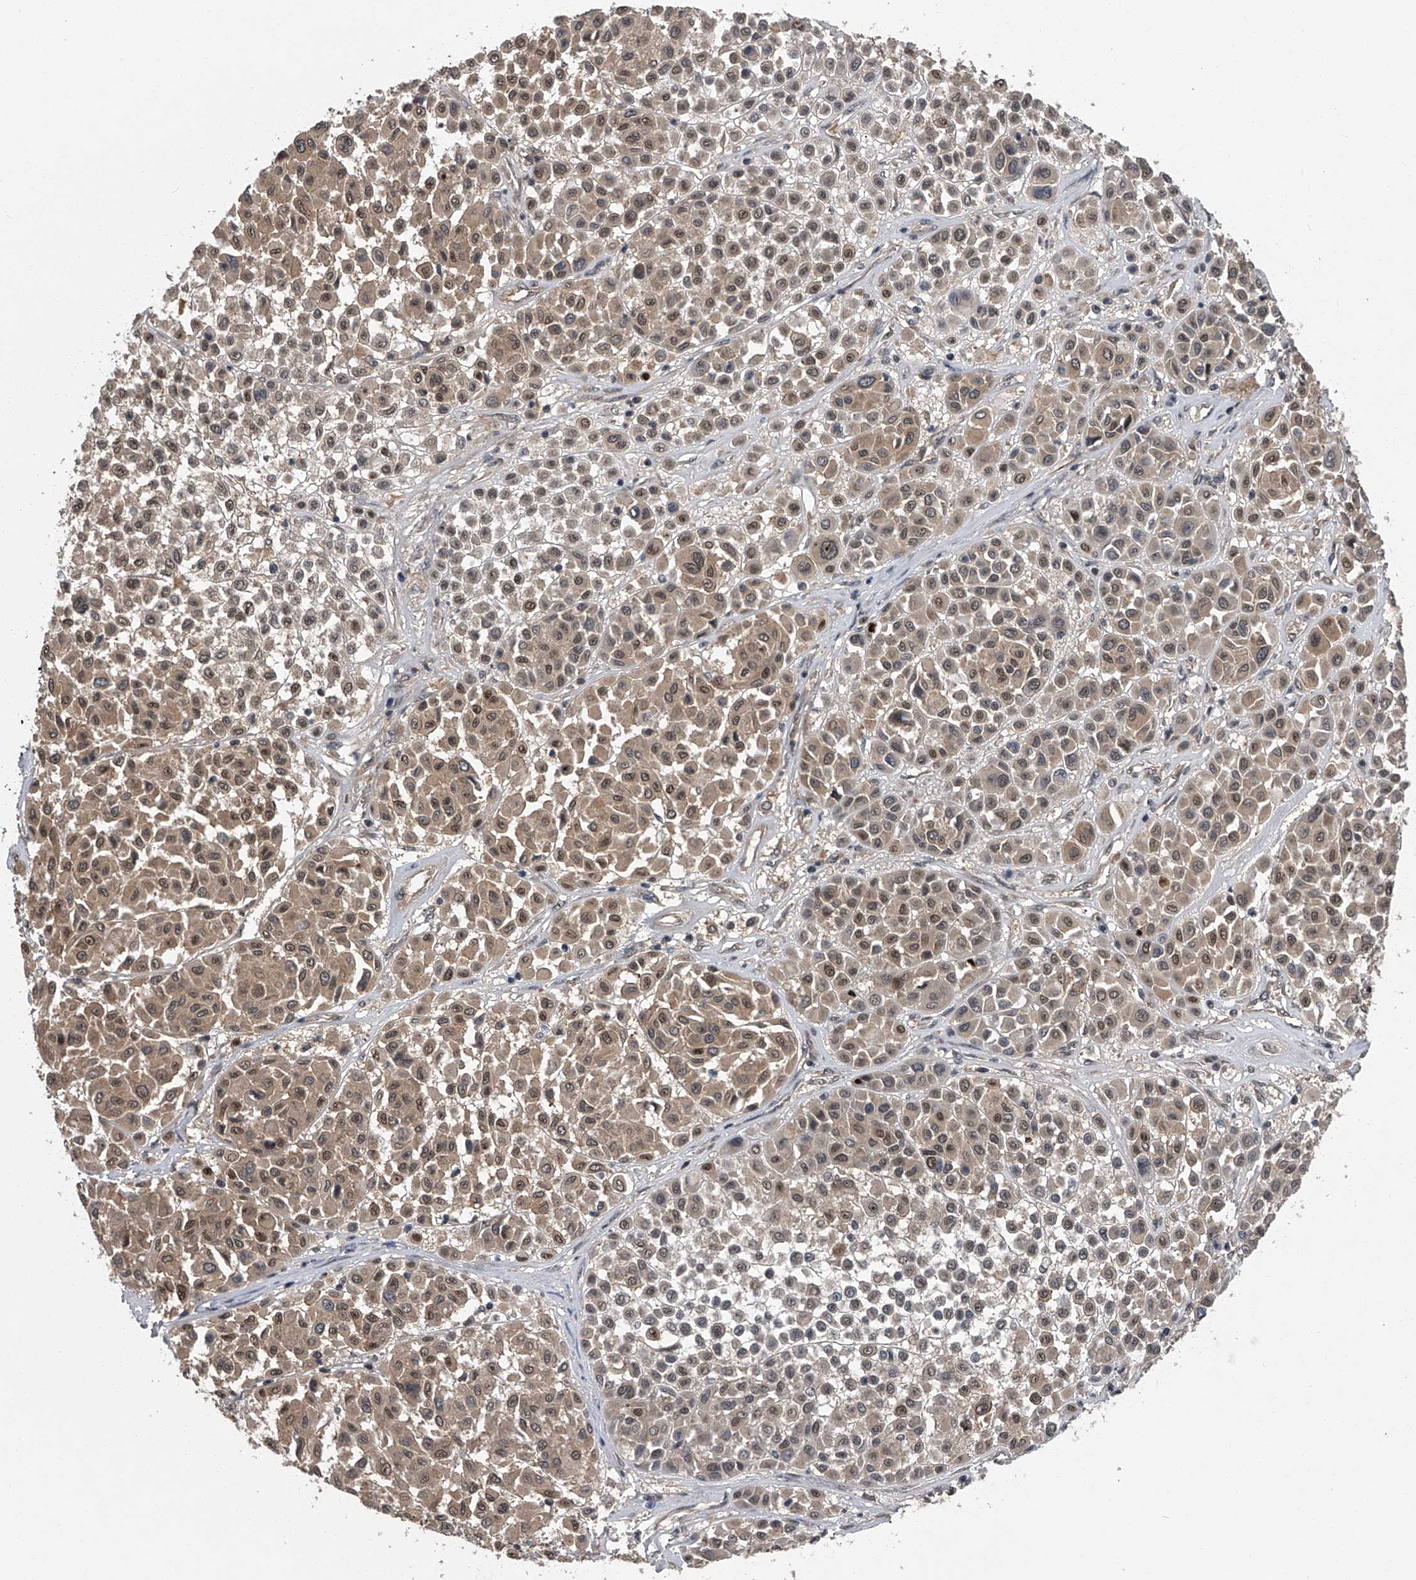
{"staining": {"intensity": "moderate", "quantity": ">75%", "location": "cytoplasmic/membranous,nuclear"}, "tissue": "melanoma", "cell_type": "Tumor cells", "image_type": "cancer", "snomed": [{"axis": "morphology", "description": "Malignant melanoma, Metastatic site"}, {"axis": "topography", "description": "Soft tissue"}], "caption": "Tumor cells exhibit medium levels of moderate cytoplasmic/membranous and nuclear staining in about >75% of cells in malignant melanoma (metastatic site). (DAB = brown stain, brightfield microscopy at high magnification).", "gene": "SLC12A8", "patient": {"sex": "male", "age": 41}}